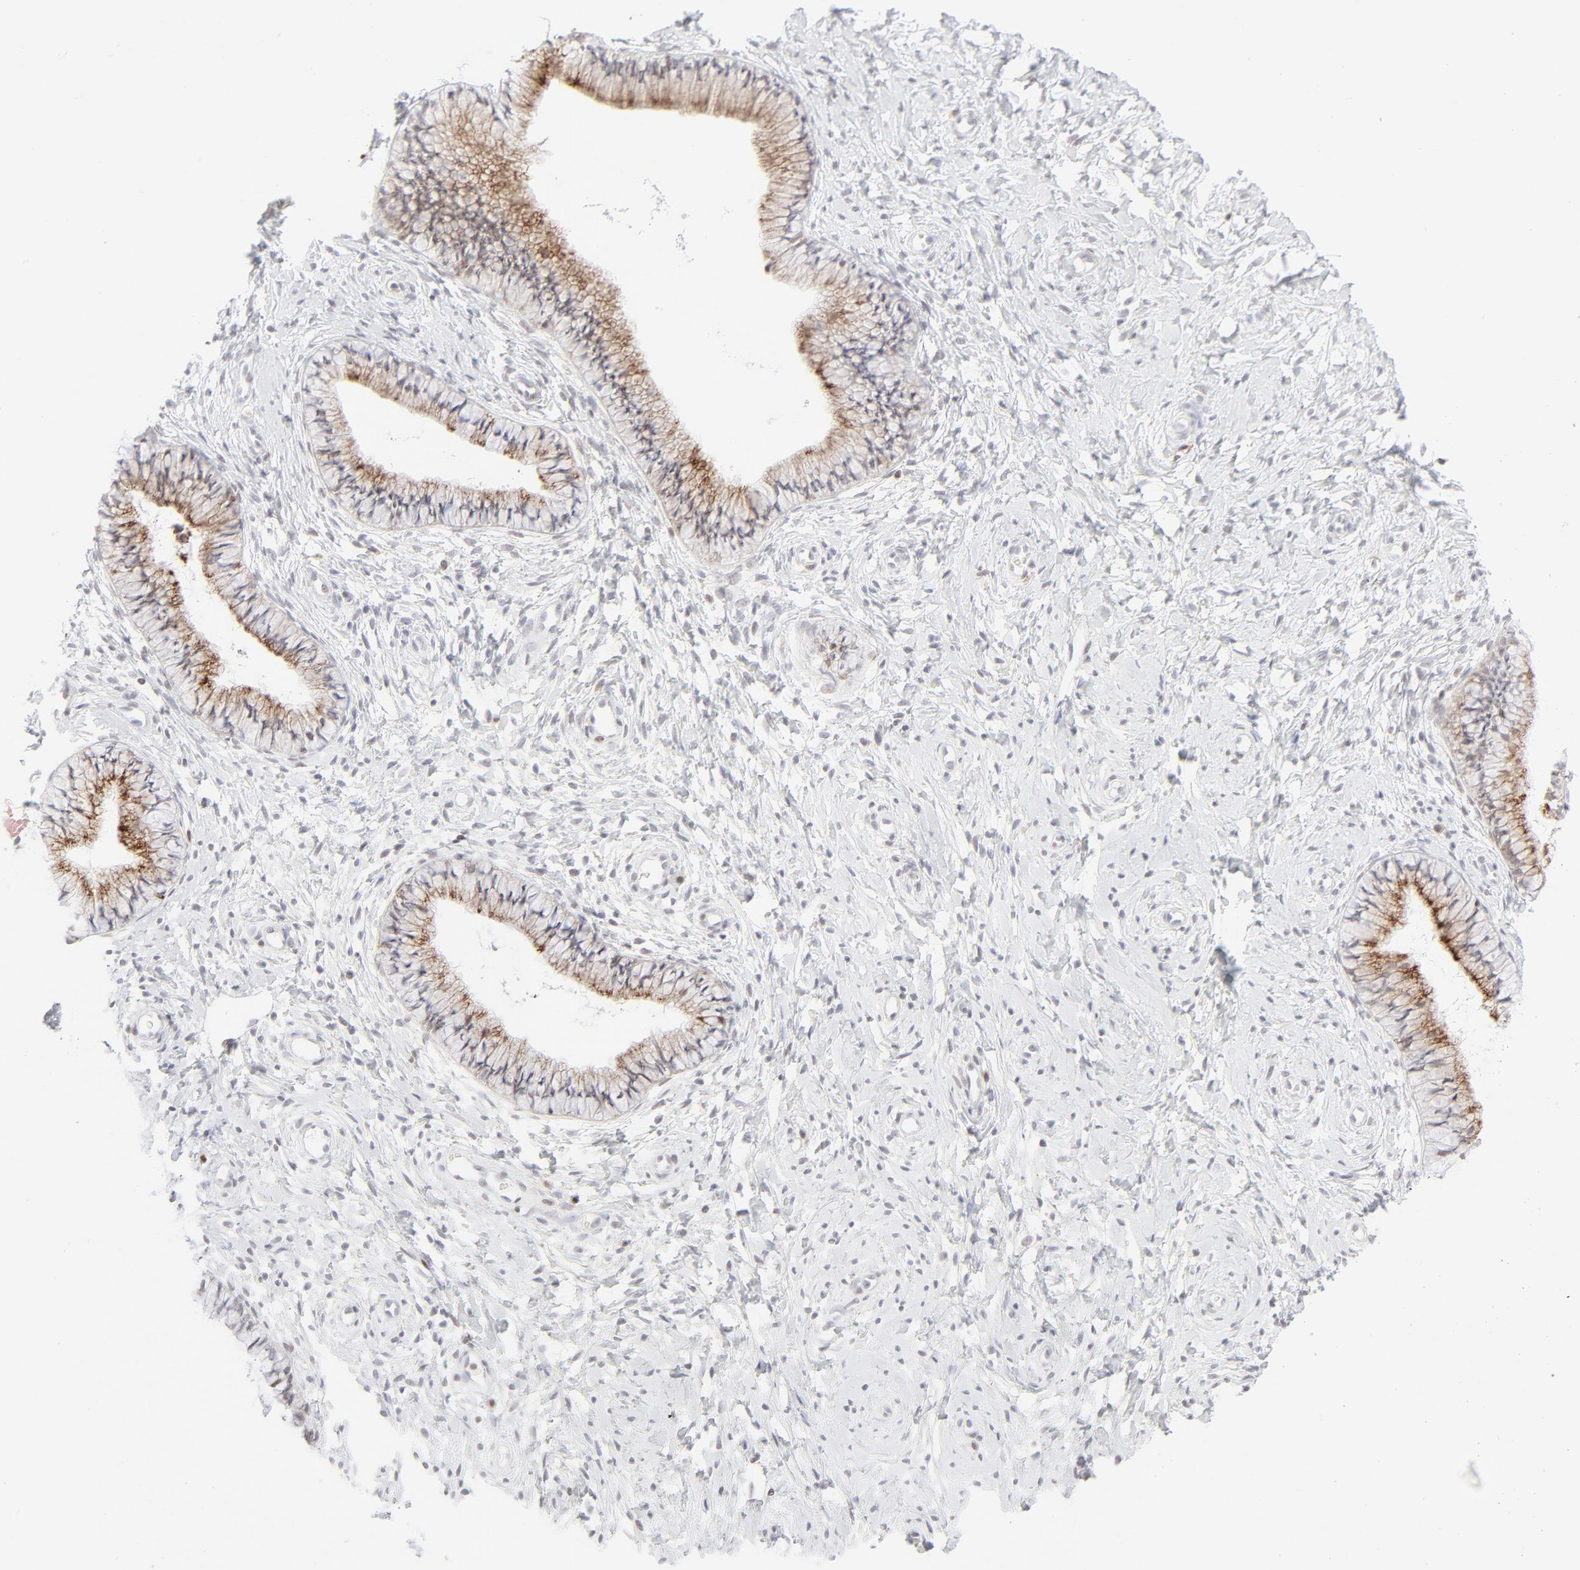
{"staining": {"intensity": "moderate", "quantity": "25%-75%", "location": "cytoplasmic/membranous"}, "tissue": "cervix", "cell_type": "Glandular cells", "image_type": "normal", "snomed": [{"axis": "morphology", "description": "Normal tissue, NOS"}, {"axis": "topography", "description": "Cervix"}], "caption": "Immunohistochemistry (IHC) image of unremarkable human cervix stained for a protein (brown), which demonstrates medium levels of moderate cytoplasmic/membranous expression in about 25%-75% of glandular cells.", "gene": "PRKCB", "patient": {"sex": "female", "age": 46}}